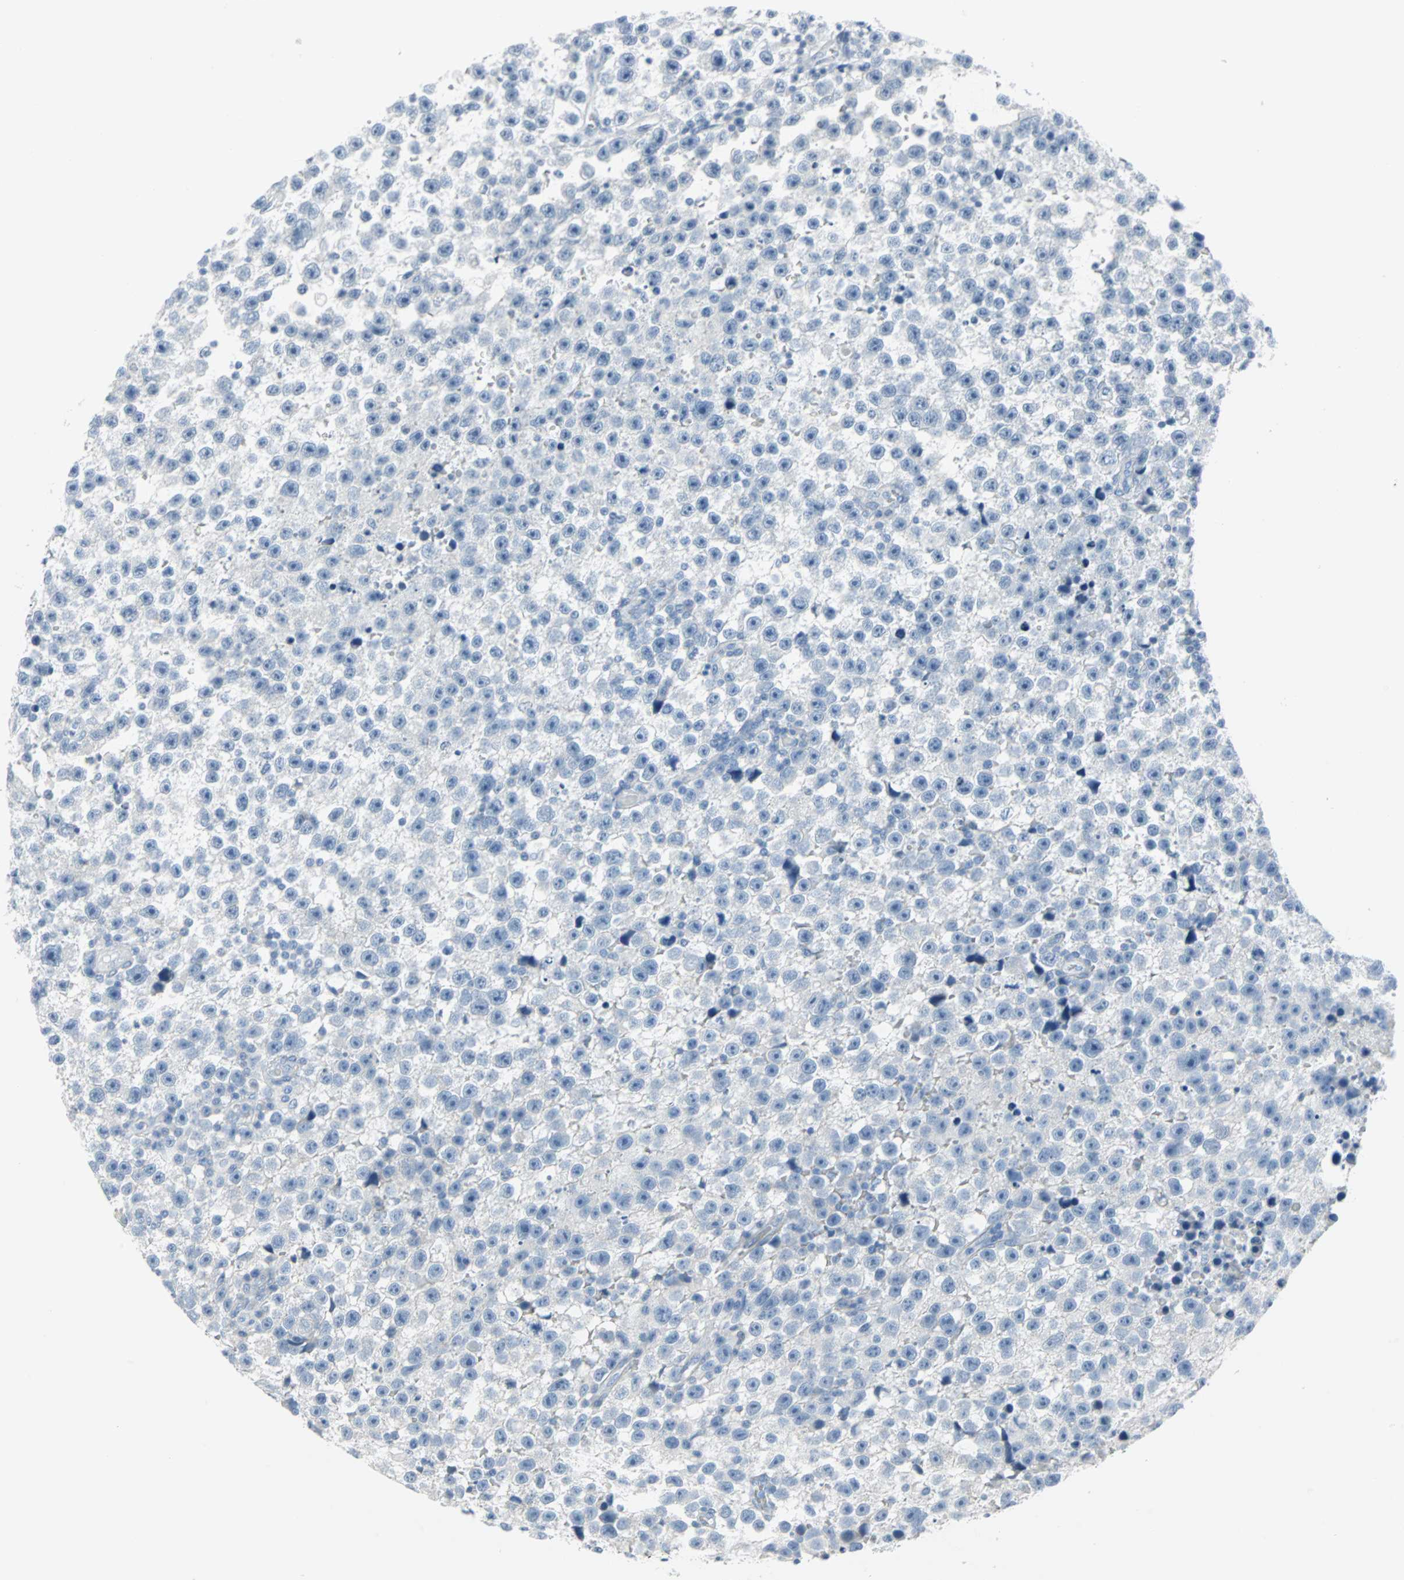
{"staining": {"intensity": "negative", "quantity": "none", "location": "none"}, "tissue": "testis cancer", "cell_type": "Tumor cells", "image_type": "cancer", "snomed": [{"axis": "morphology", "description": "Seminoma, NOS"}, {"axis": "topography", "description": "Testis"}], "caption": "Testis seminoma was stained to show a protein in brown. There is no significant positivity in tumor cells.", "gene": "STX1A", "patient": {"sex": "male", "age": 33}}